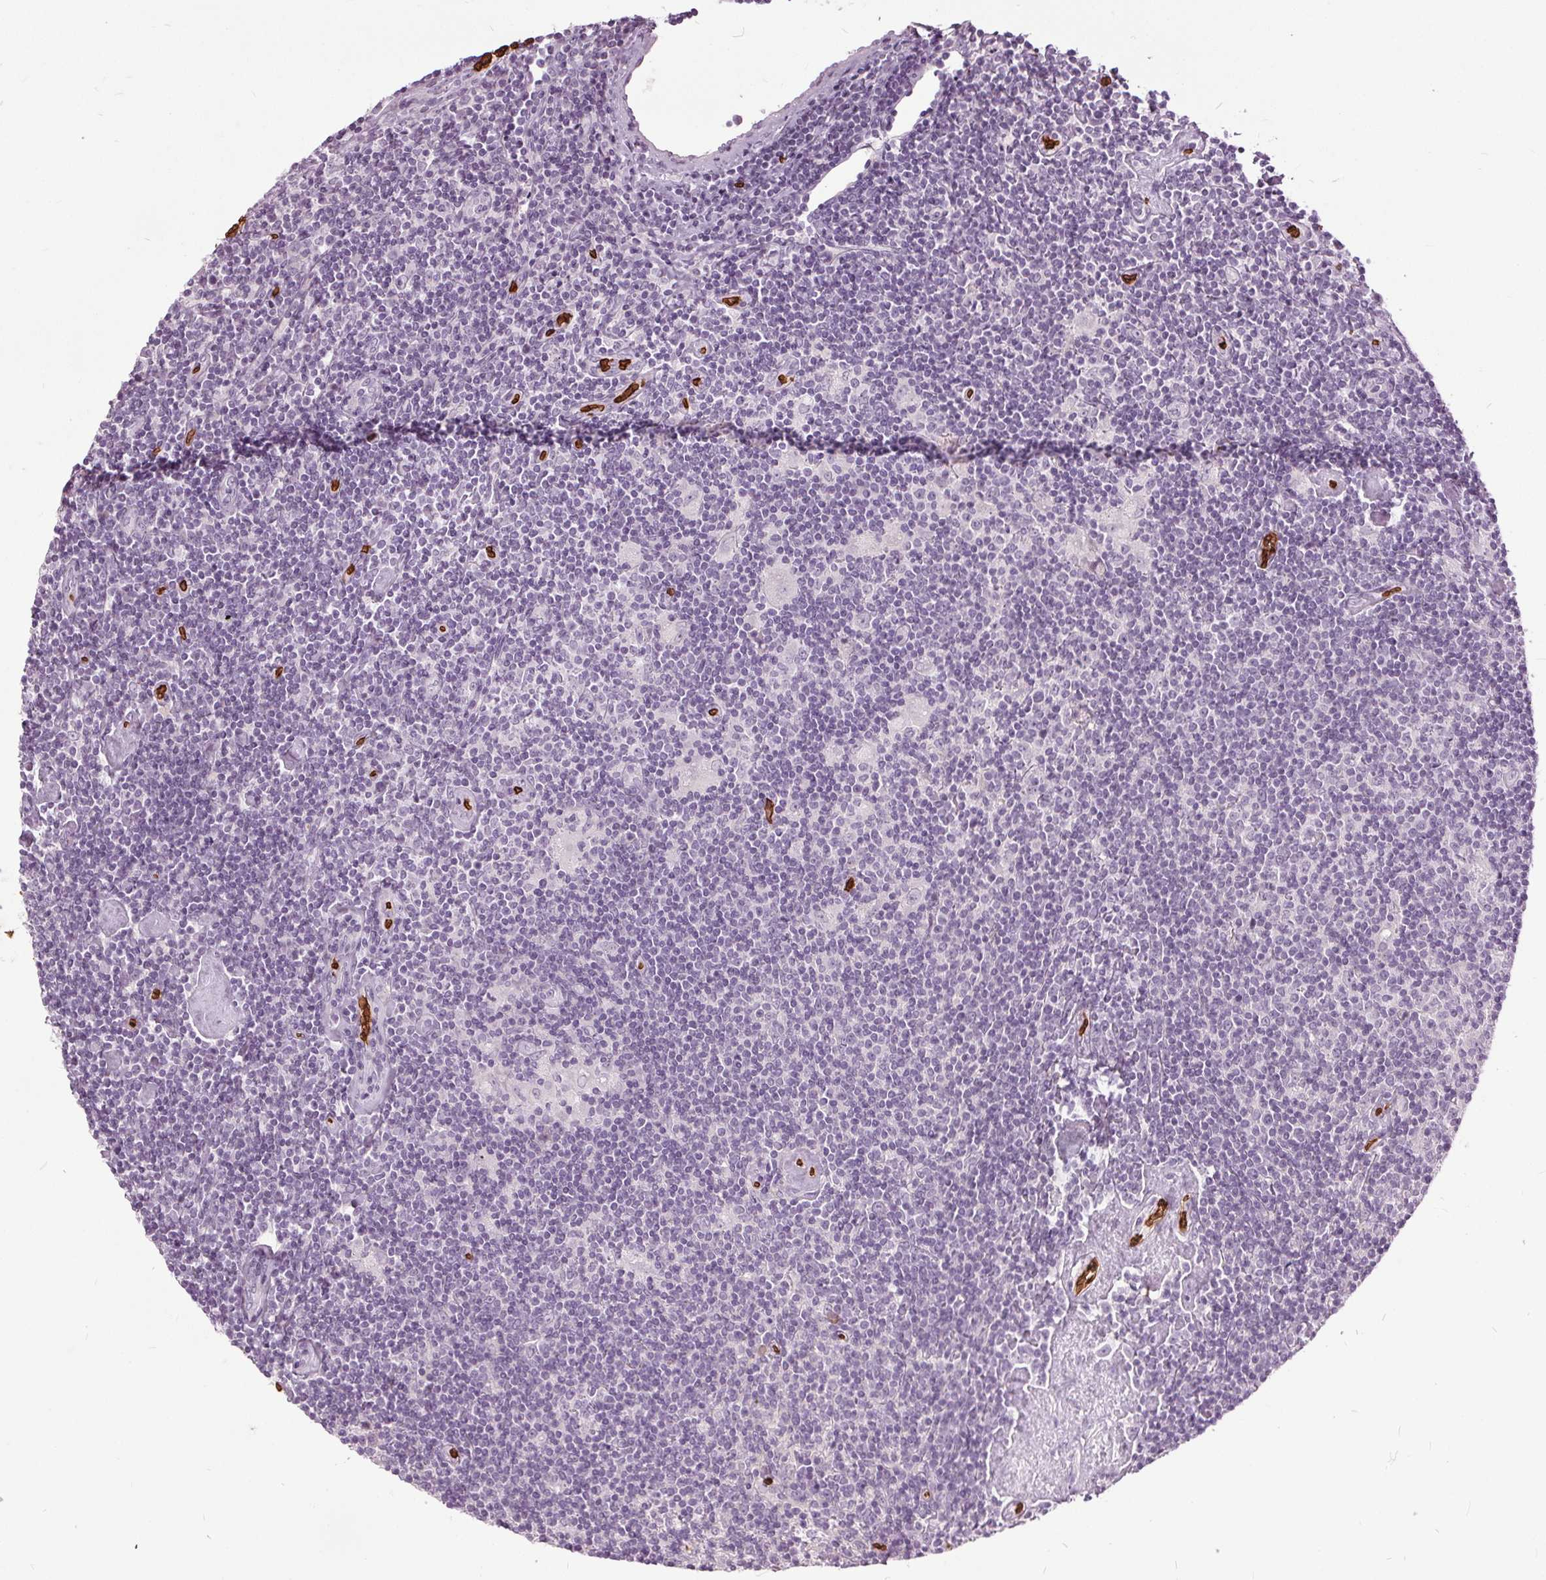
{"staining": {"intensity": "negative", "quantity": "none", "location": "none"}, "tissue": "lymphoma", "cell_type": "Tumor cells", "image_type": "cancer", "snomed": [{"axis": "morphology", "description": "Hodgkin's disease, NOS"}, {"axis": "topography", "description": "Lymph node"}], "caption": "An IHC photomicrograph of lymphoma is shown. There is no staining in tumor cells of lymphoma.", "gene": "SLC4A1", "patient": {"sex": "male", "age": 40}}